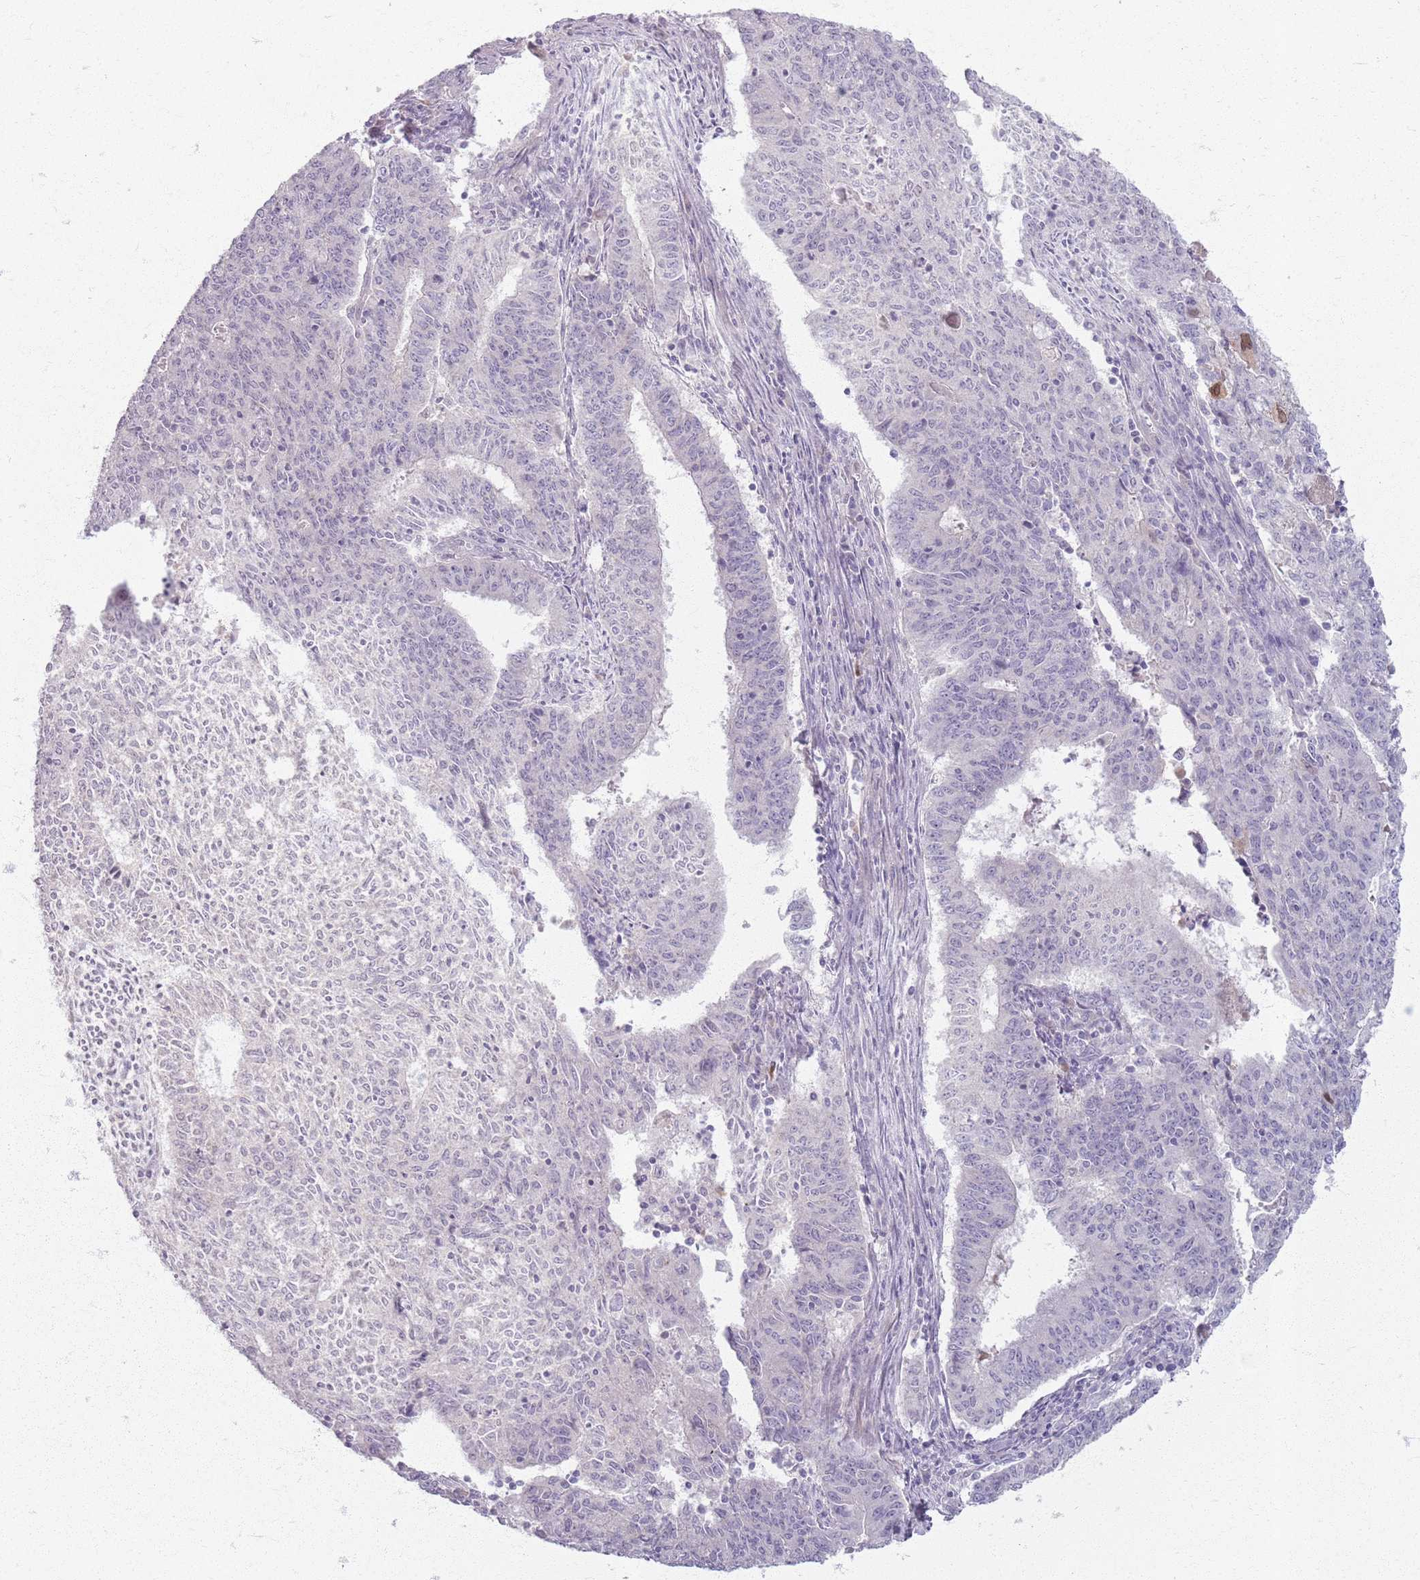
{"staining": {"intensity": "negative", "quantity": "none", "location": "none"}, "tissue": "endometrial cancer", "cell_type": "Tumor cells", "image_type": "cancer", "snomed": [{"axis": "morphology", "description": "Adenocarcinoma, NOS"}, {"axis": "topography", "description": "Endometrium"}], "caption": "The image reveals no staining of tumor cells in endometrial adenocarcinoma. (DAB (3,3'-diaminobenzidine) immunohistochemistry (IHC) with hematoxylin counter stain).", "gene": "CRIPT", "patient": {"sex": "female", "age": 59}}